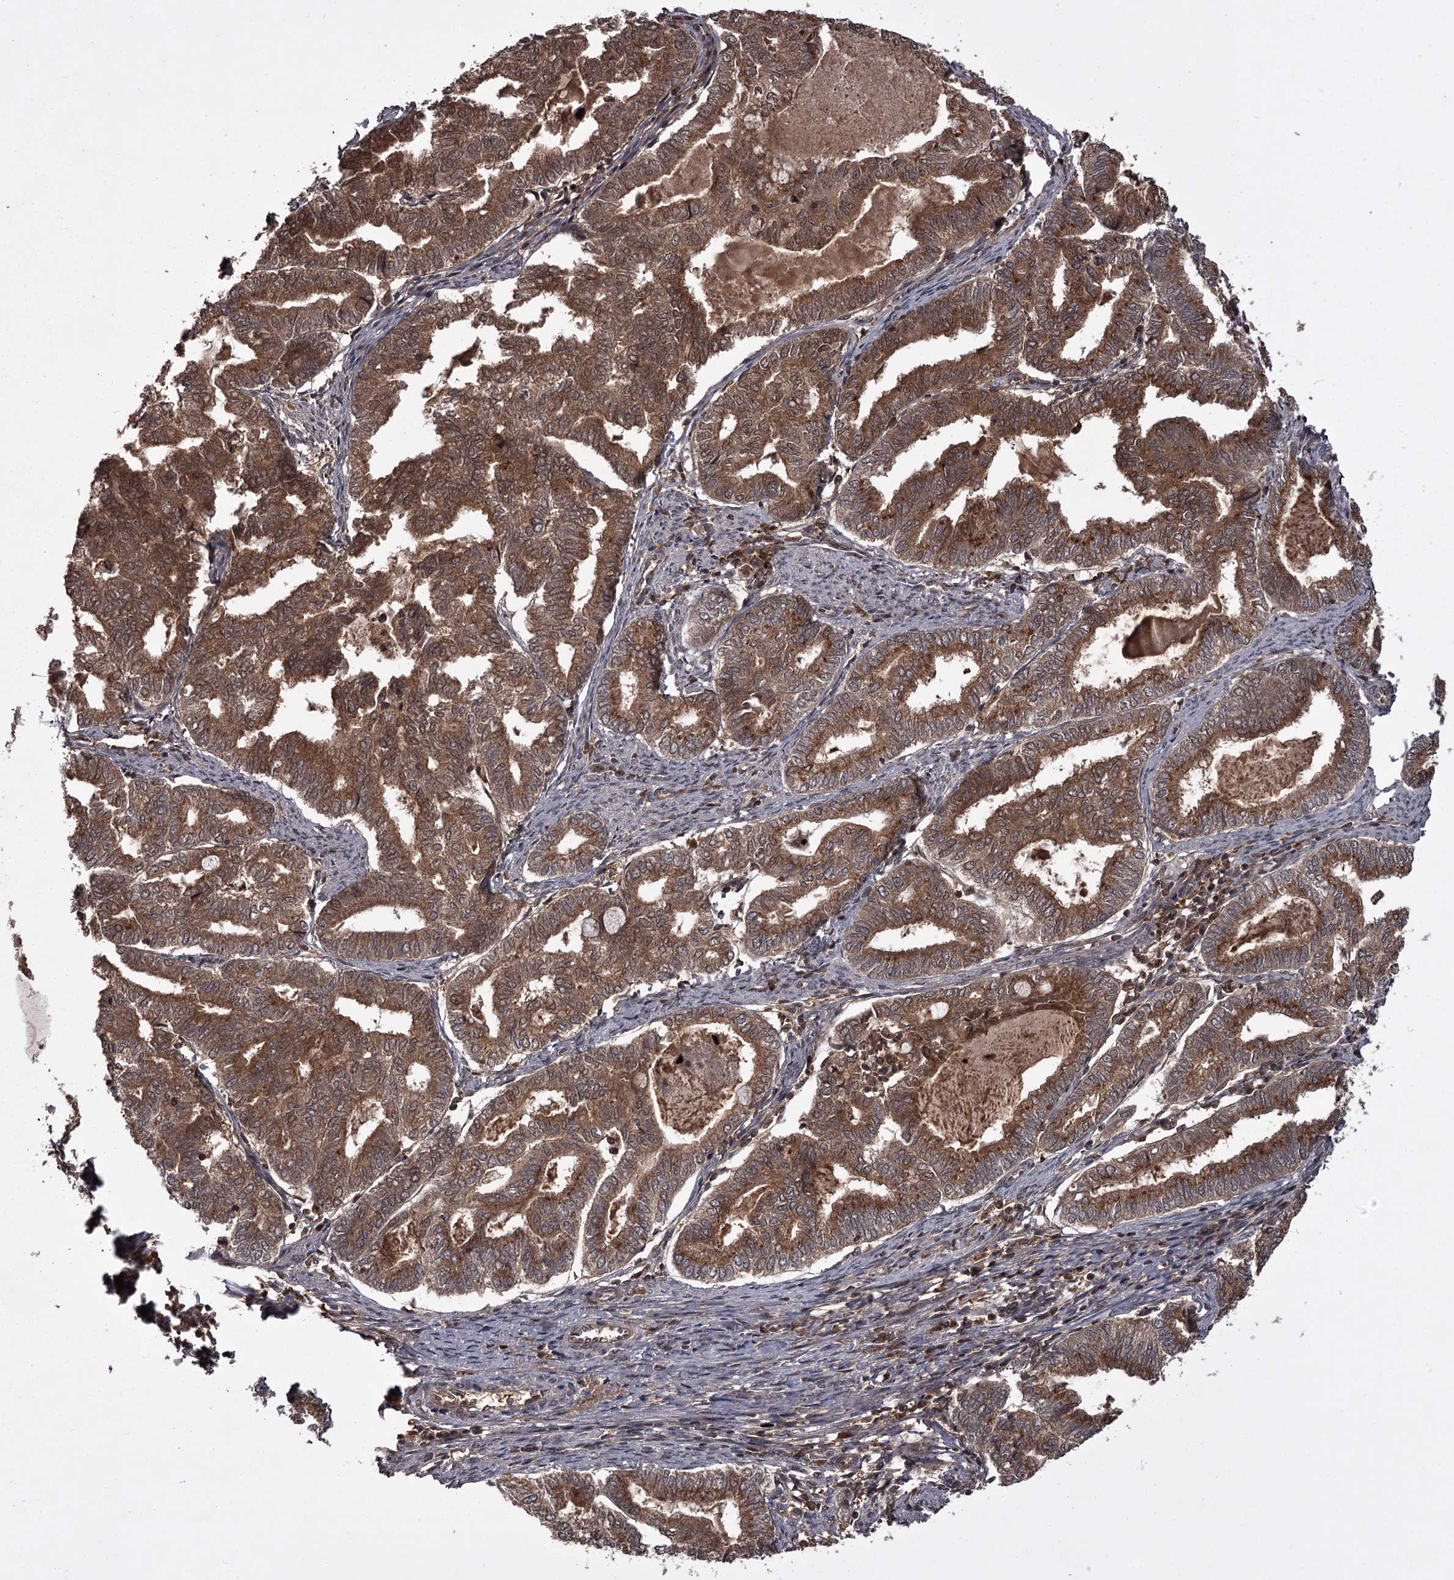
{"staining": {"intensity": "moderate", "quantity": ">75%", "location": "cytoplasmic/membranous"}, "tissue": "endometrial cancer", "cell_type": "Tumor cells", "image_type": "cancer", "snomed": [{"axis": "morphology", "description": "Adenocarcinoma, NOS"}, {"axis": "topography", "description": "Endometrium"}], "caption": "Immunohistochemistry (IHC) (DAB (3,3'-diaminobenzidine)) staining of human endometrial cancer (adenocarcinoma) shows moderate cytoplasmic/membranous protein staining in approximately >75% of tumor cells.", "gene": "TBC1D23", "patient": {"sex": "female", "age": 79}}